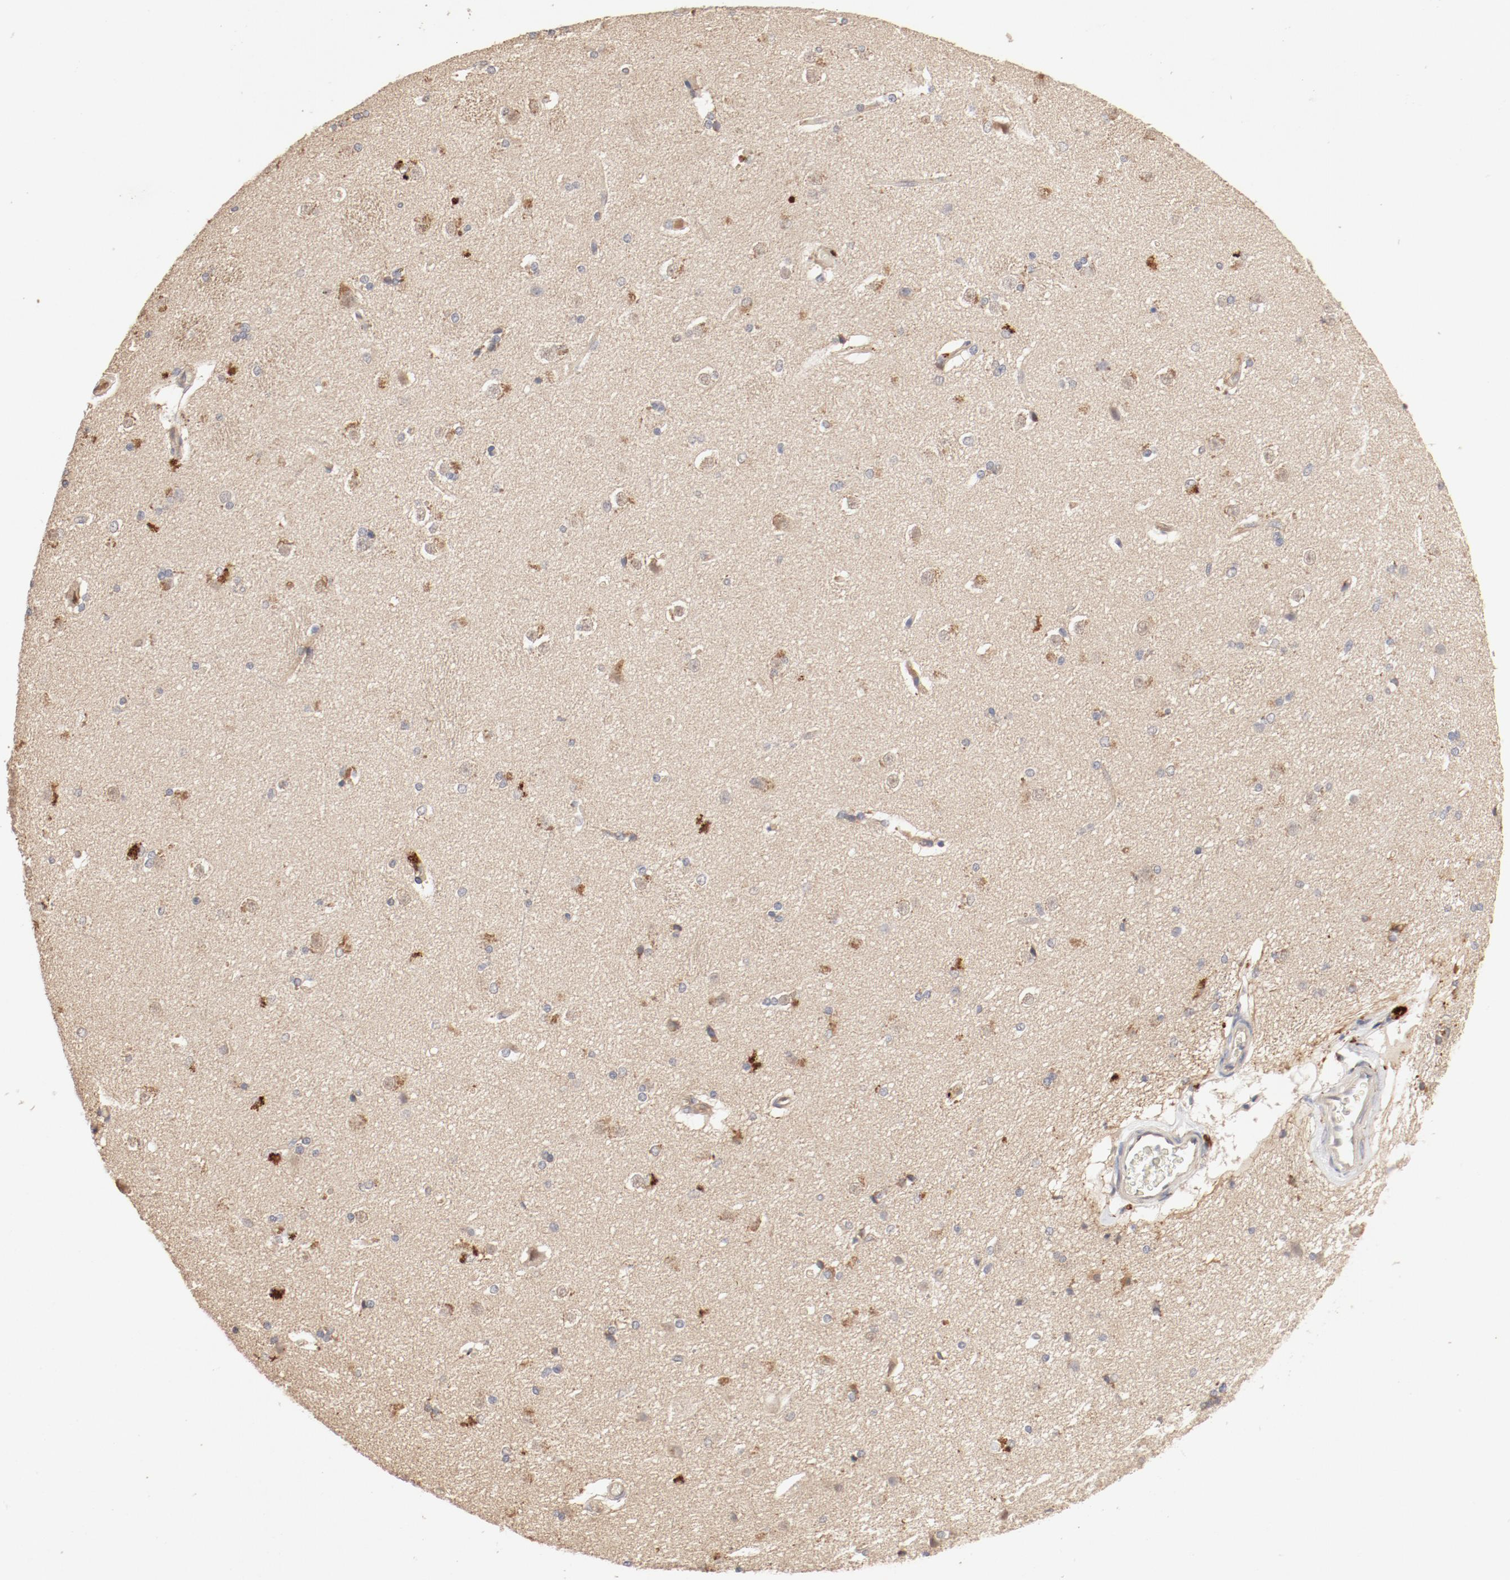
{"staining": {"intensity": "moderate", "quantity": "<25%", "location": "cytoplasmic/membranous"}, "tissue": "caudate", "cell_type": "Glial cells", "image_type": "normal", "snomed": [{"axis": "morphology", "description": "Normal tissue, NOS"}, {"axis": "topography", "description": "Lateral ventricle wall"}], "caption": "IHC histopathology image of normal caudate stained for a protein (brown), which exhibits low levels of moderate cytoplasmic/membranous positivity in about <25% of glial cells.", "gene": "IL3RA", "patient": {"sex": "female", "age": 19}}